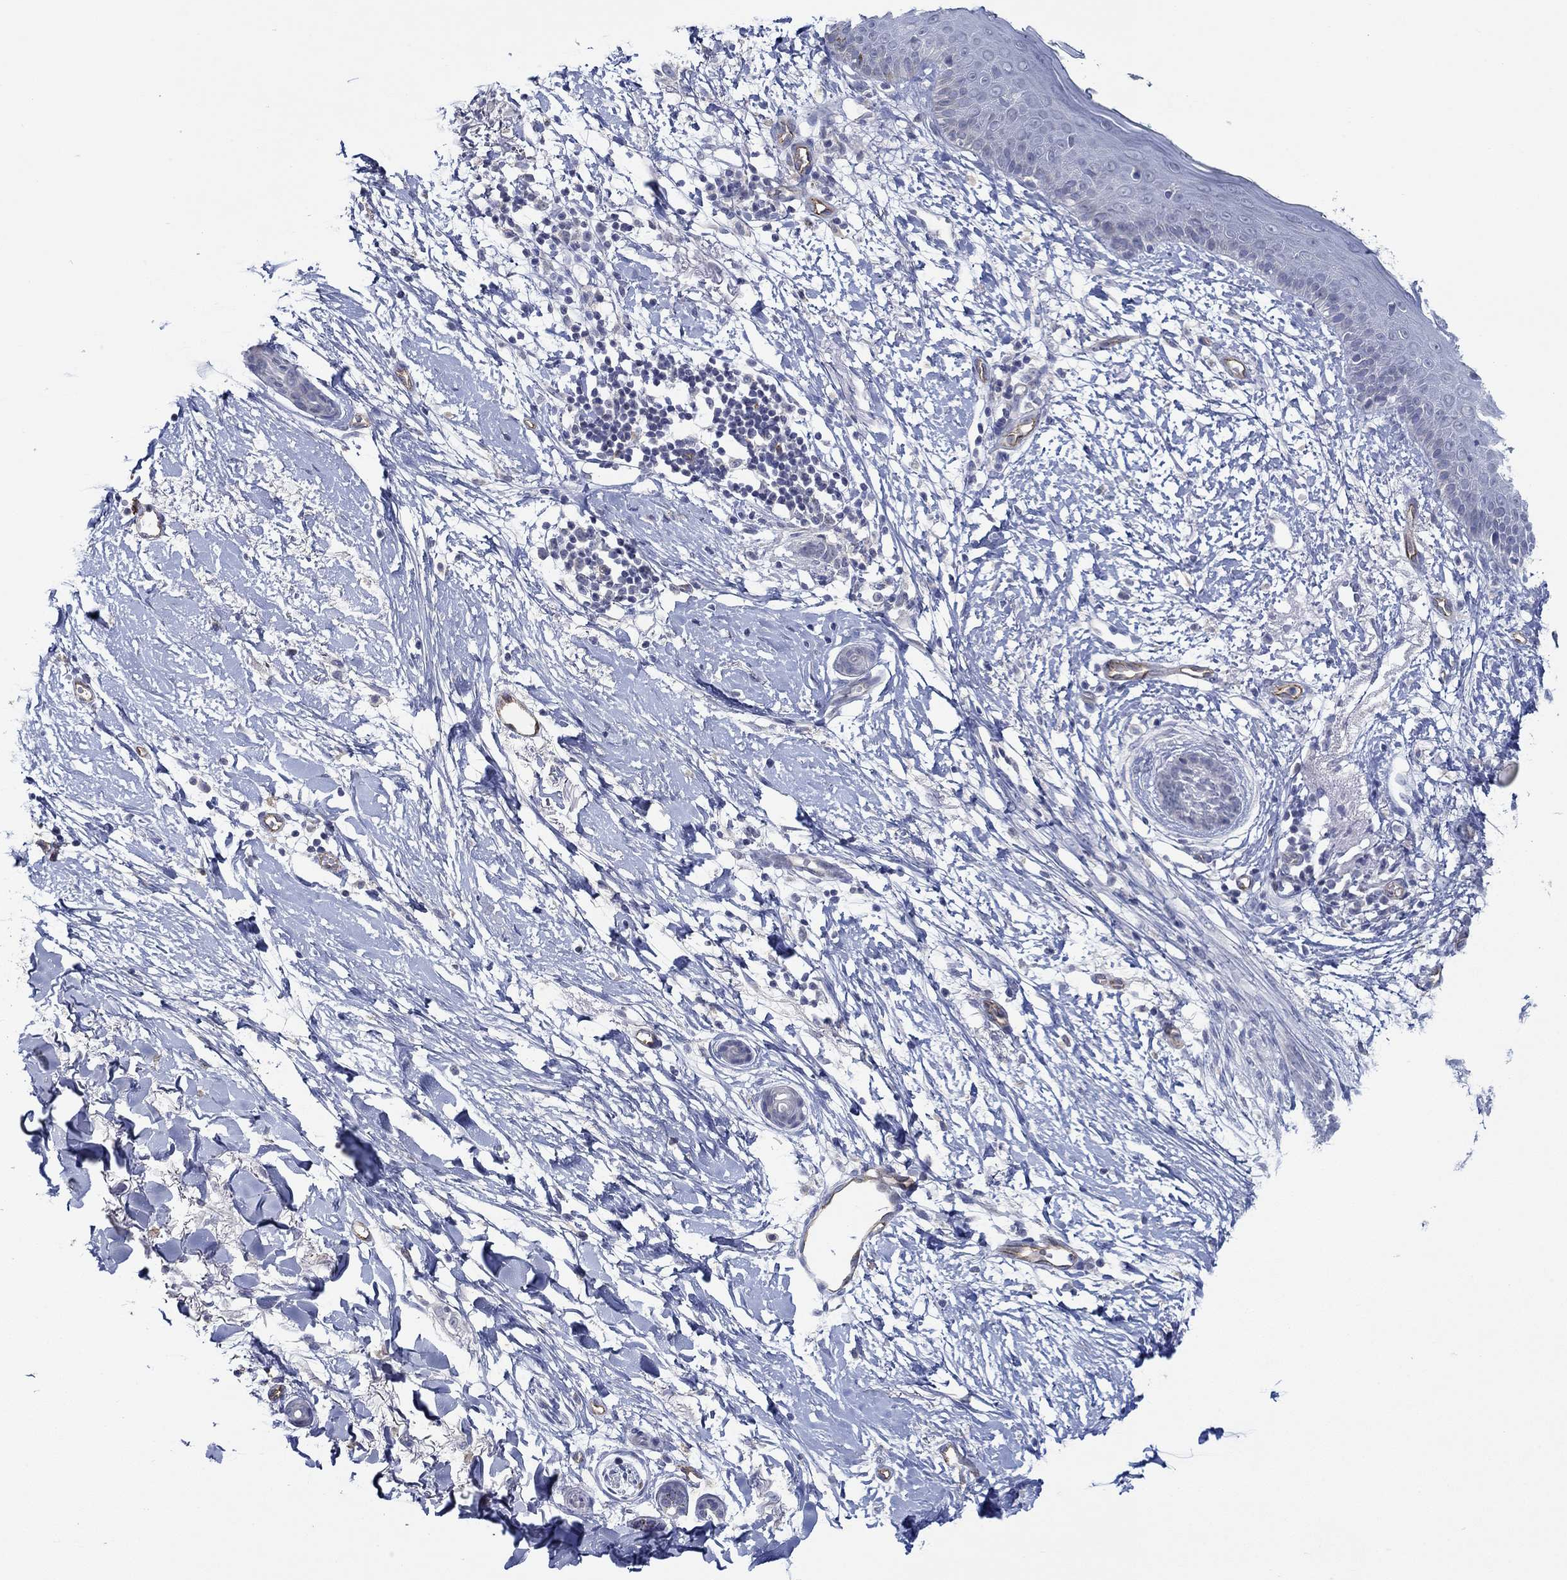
{"staining": {"intensity": "negative", "quantity": "none", "location": "none"}, "tissue": "skin cancer", "cell_type": "Tumor cells", "image_type": "cancer", "snomed": [{"axis": "morphology", "description": "Normal tissue, NOS"}, {"axis": "morphology", "description": "Basal cell carcinoma"}, {"axis": "topography", "description": "Skin"}], "caption": "An image of skin cancer (basal cell carcinoma) stained for a protein reveals no brown staining in tumor cells. (IHC, brightfield microscopy, high magnification).", "gene": "GJA5", "patient": {"sex": "male", "age": 84}}